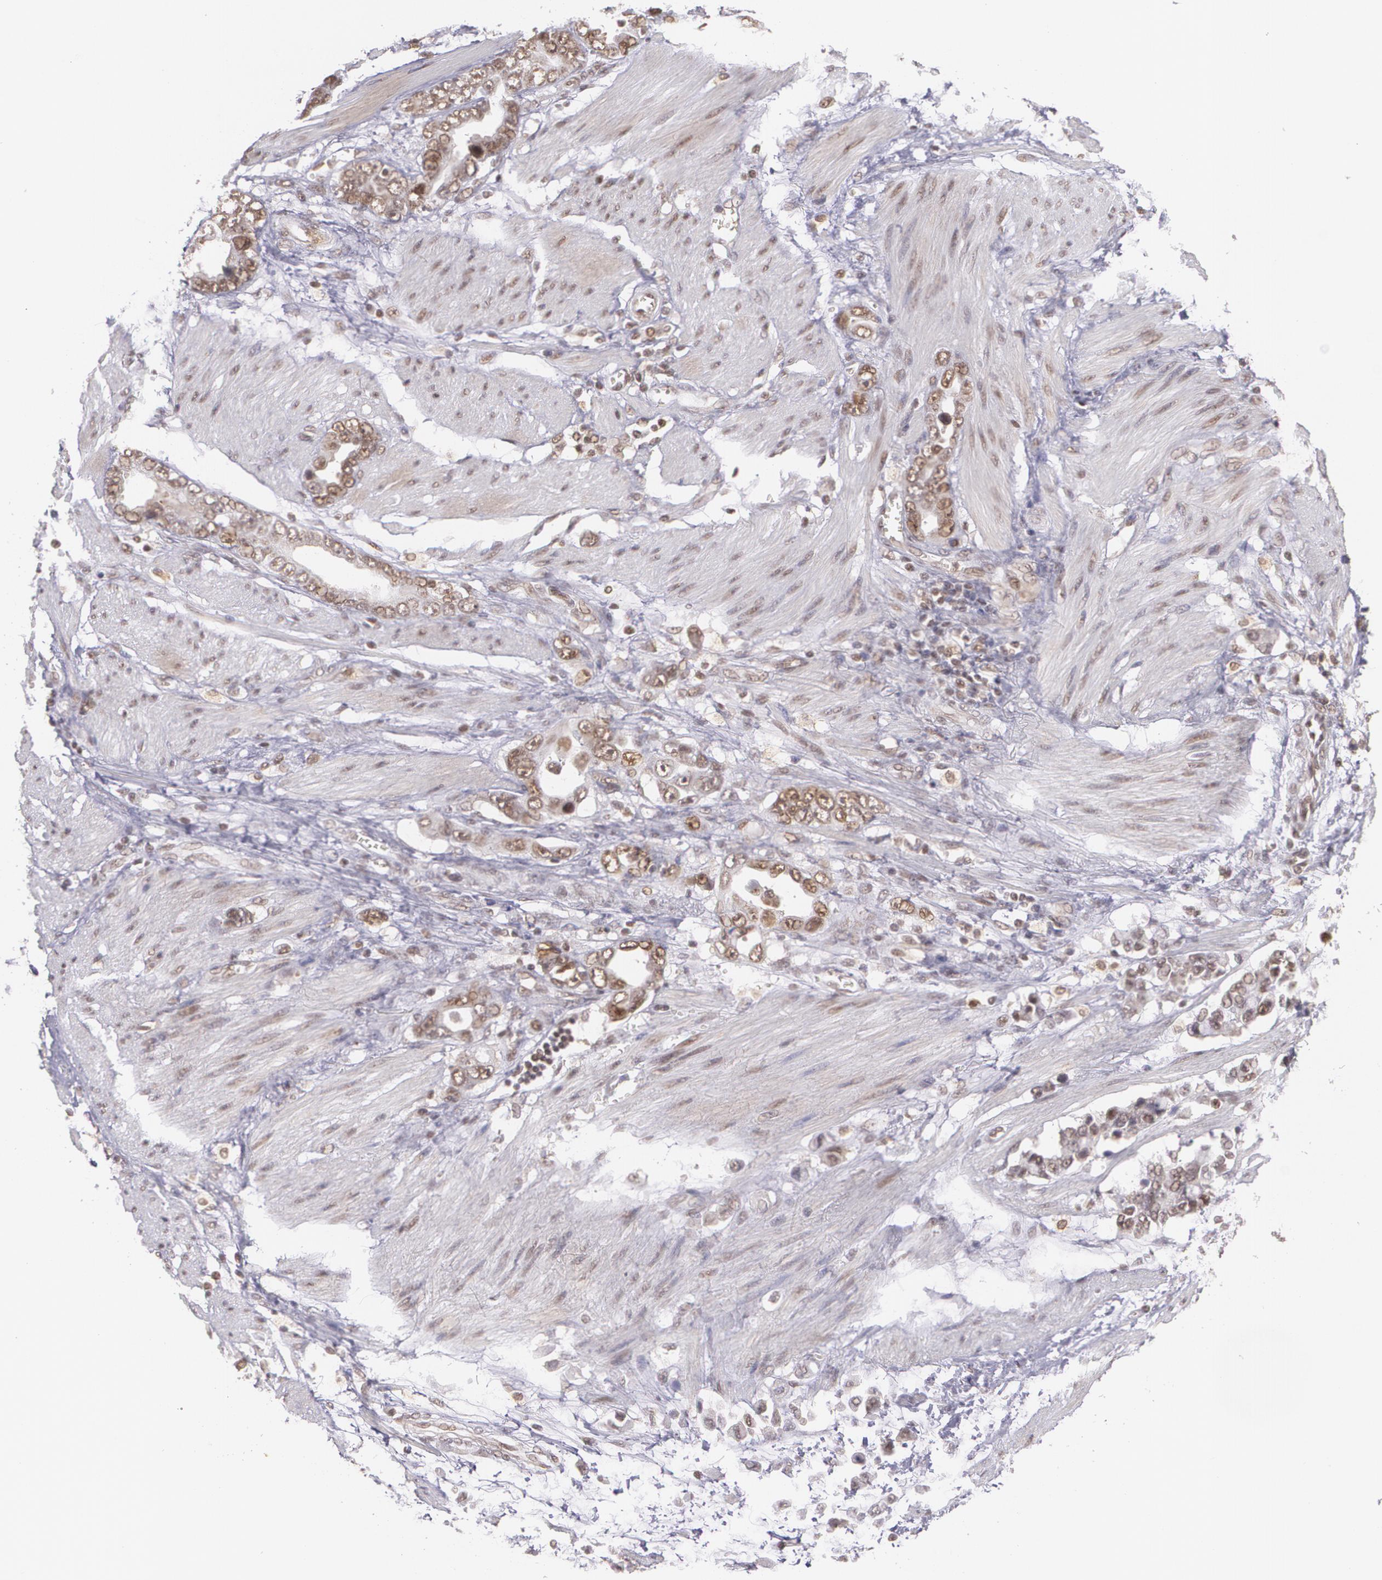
{"staining": {"intensity": "moderate", "quantity": "25%-75%", "location": "cytoplasmic/membranous,nuclear"}, "tissue": "stomach cancer", "cell_type": "Tumor cells", "image_type": "cancer", "snomed": [{"axis": "morphology", "description": "Adenocarcinoma, NOS"}, {"axis": "topography", "description": "Stomach"}], "caption": "Protein analysis of adenocarcinoma (stomach) tissue displays moderate cytoplasmic/membranous and nuclear expression in about 25%-75% of tumor cells. Using DAB (brown) and hematoxylin (blue) stains, captured at high magnification using brightfield microscopy.", "gene": "CUL2", "patient": {"sex": "male", "age": 78}}